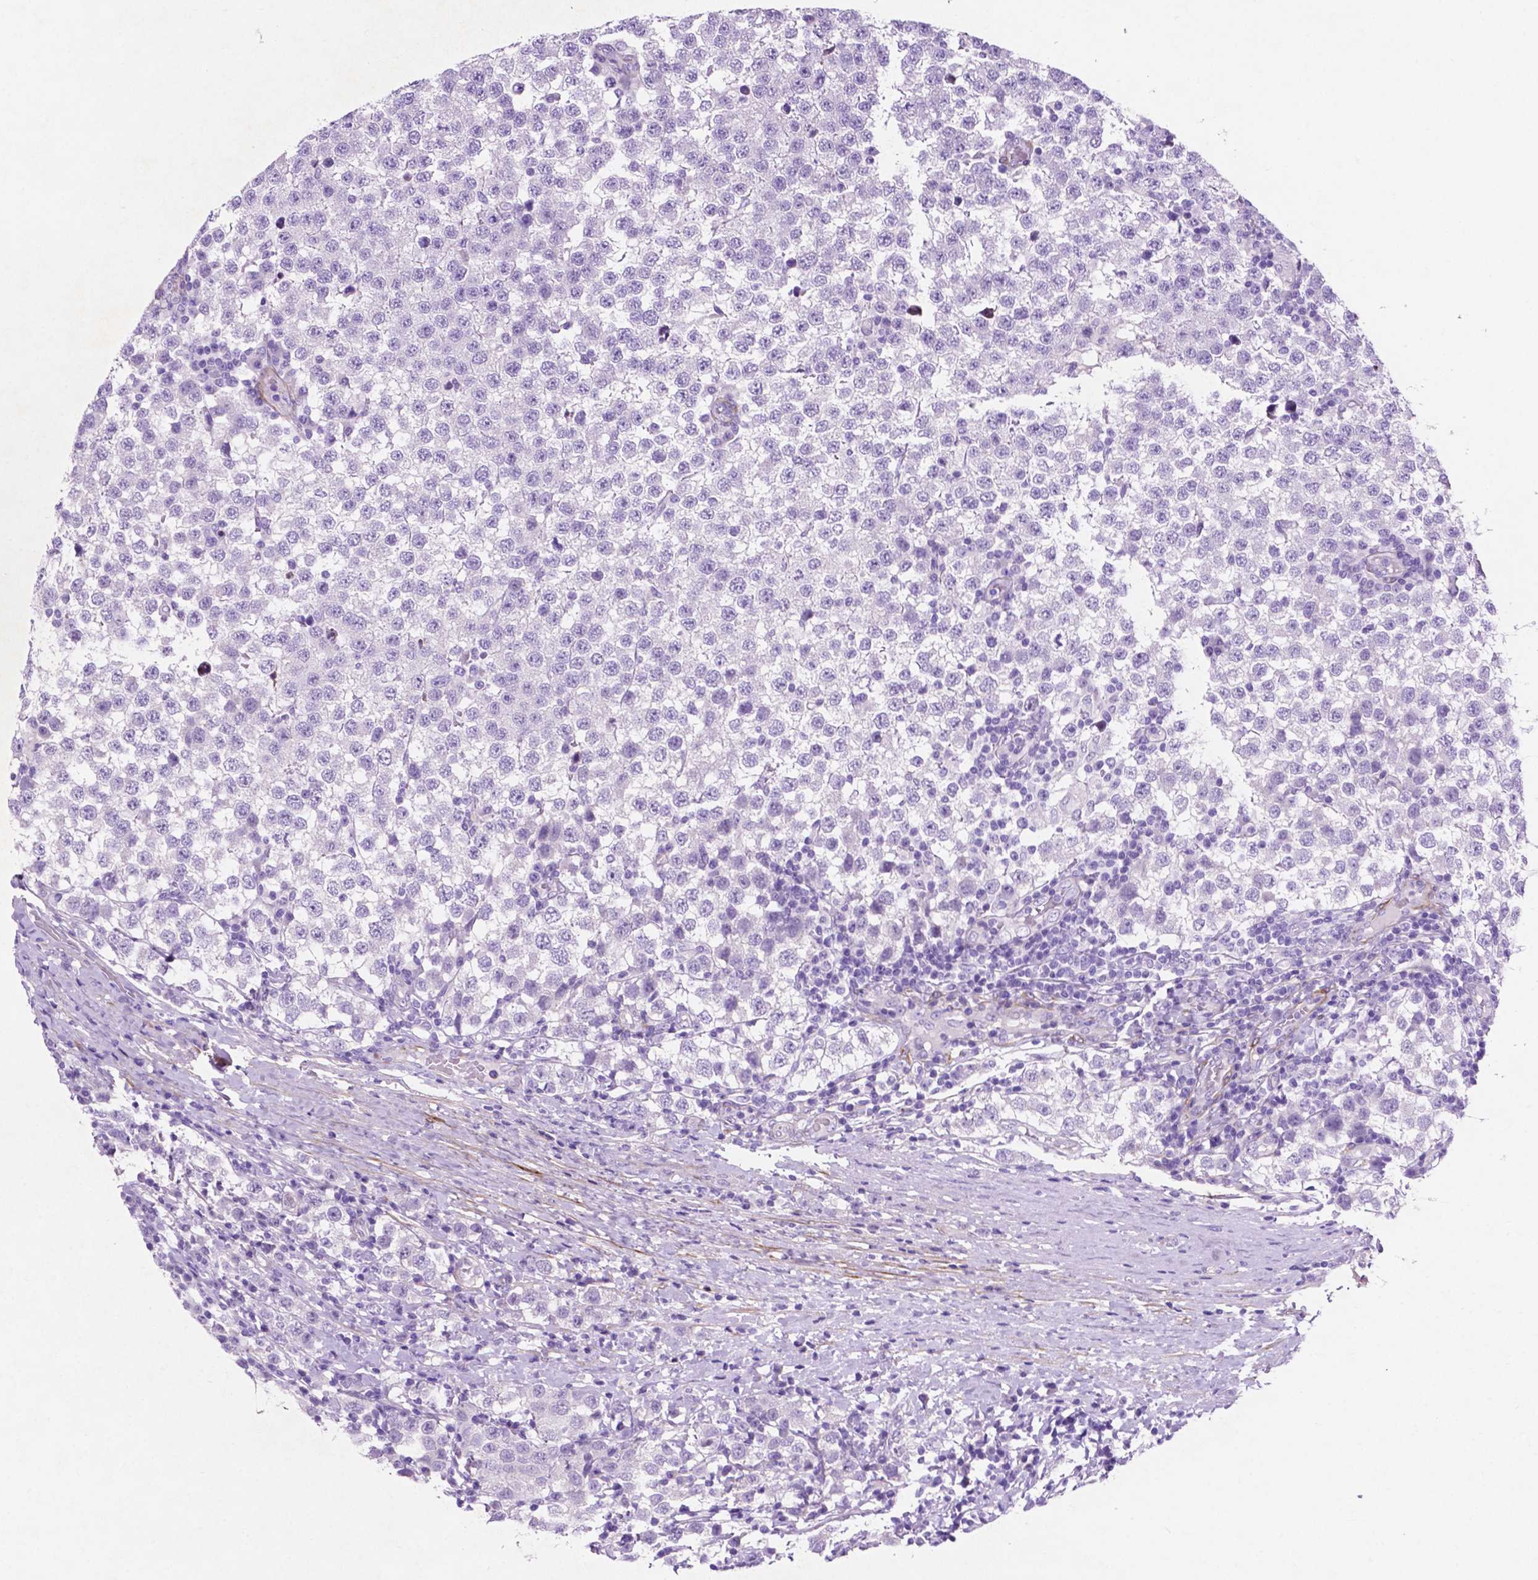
{"staining": {"intensity": "negative", "quantity": "none", "location": "none"}, "tissue": "testis cancer", "cell_type": "Tumor cells", "image_type": "cancer", "snomed": [{"axis": "morphology", "description": "Seminoma, NOS"}, {"axis": "topography", "description": "Testis"}], "caption": "High magnification brightfield microscopy of seminoma (testis) stained with DAB (3,3'-diaminobenzidine) (brown) and counterstained with hematoxylin (blue): tumor cells show no significant positivity. (DAB (3,3'-diaminobenzidine) immunohistochemistry (IHC) with hematoxylin counter stain).", "gene": "ASPG", "patient": {"sex": "male", "age": 34}}